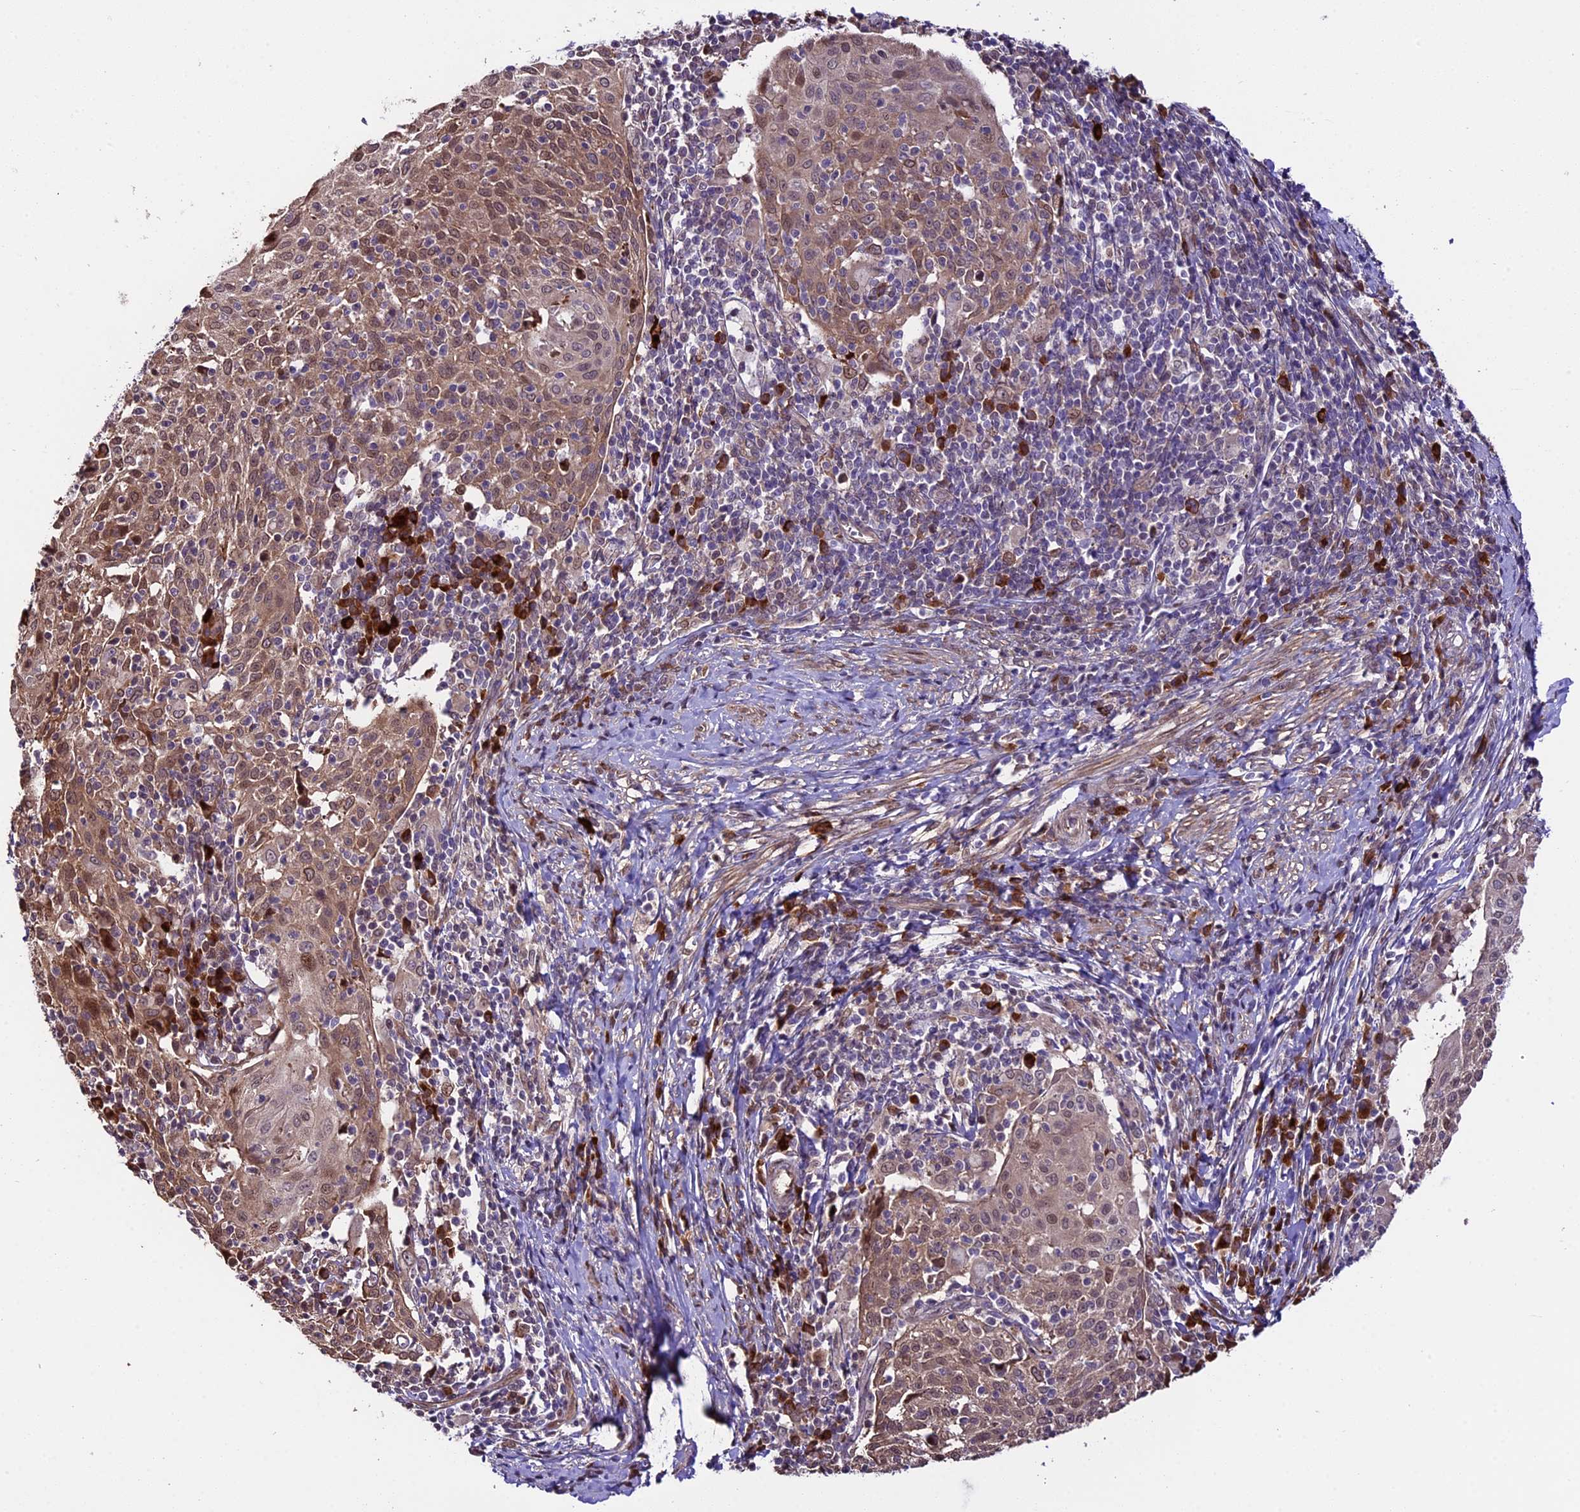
{"staining": {"intensity": "moderate", "quantity": "25%-75%", "location": "cytoplasmic/membranous,nuclear"}, "tissue": "cervical cancer", "cell_type": "Tumor cells", "image_type": "cancer", "snomed": [{"axis": "morphology", "description": "Squamous cell carcinoma, NOS"}, {"axis": "topography", "description": "Cervix"}], "caption": "Cervical squamous cell carcinoma tissue reveals moderate cytoplasmic/membranous and nuclear expression in about 25%-75% of tumor cells", "gene": "HERPUD1", "patient": {"sex": "female", "age": 52}}